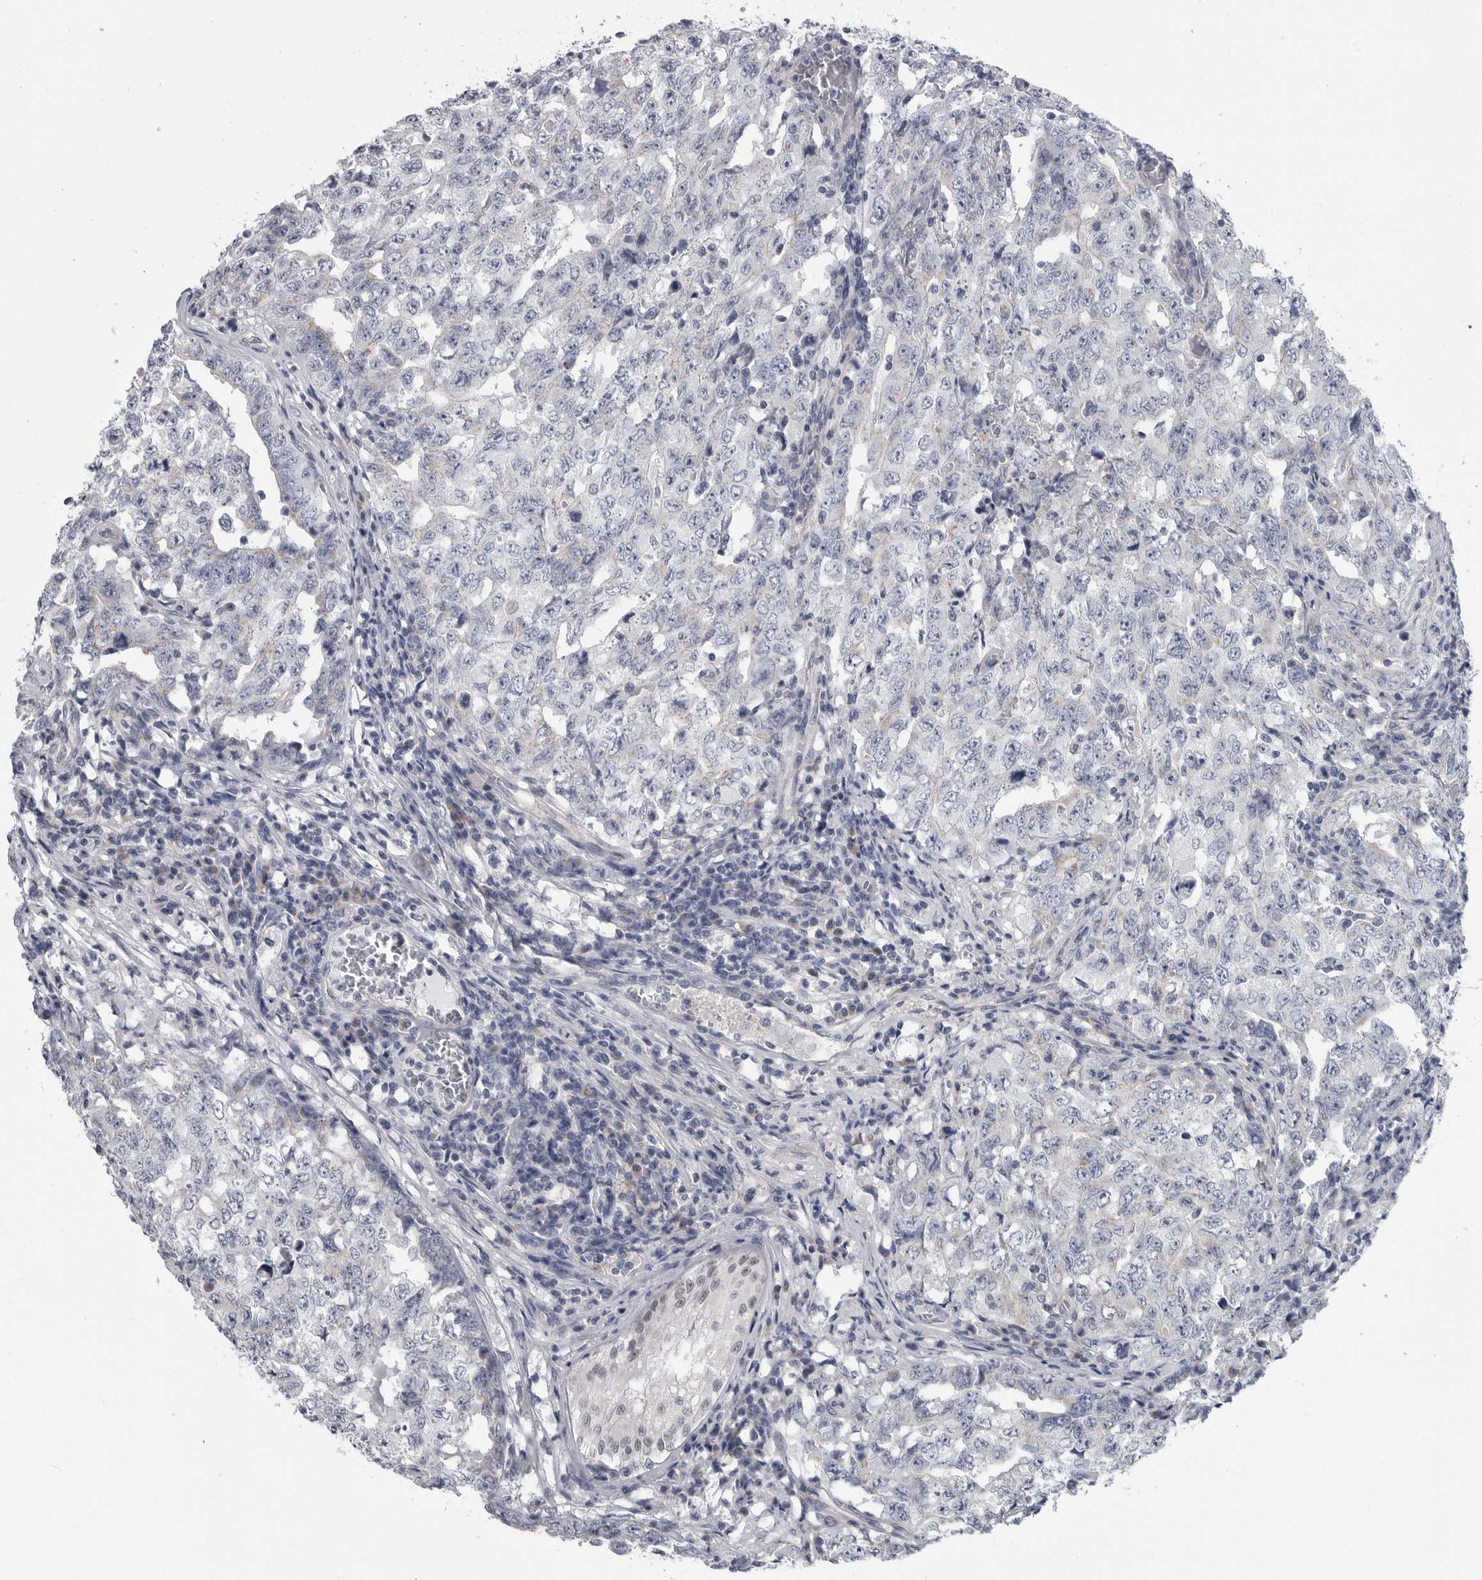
{"staining": {"intensity": "negative", "quantity": "none", "location": "none"}, "tissue": "testis cancer", "cell_type": "Tumor cells", "image_type": "cancer", "snomed": [{"axis": "morphology", "description": "Carcinoma, Embryonal, NOS"}, {"axis": "topography", "description": "Testis"}], "caption": "Immunohistochemistry of embryonal carcinoma (testis) reveals no positivity in tumor cells. Nuclei are stained in blue.", "gene": "MYOC", "patient": {"sex": "male", "age": 26}}